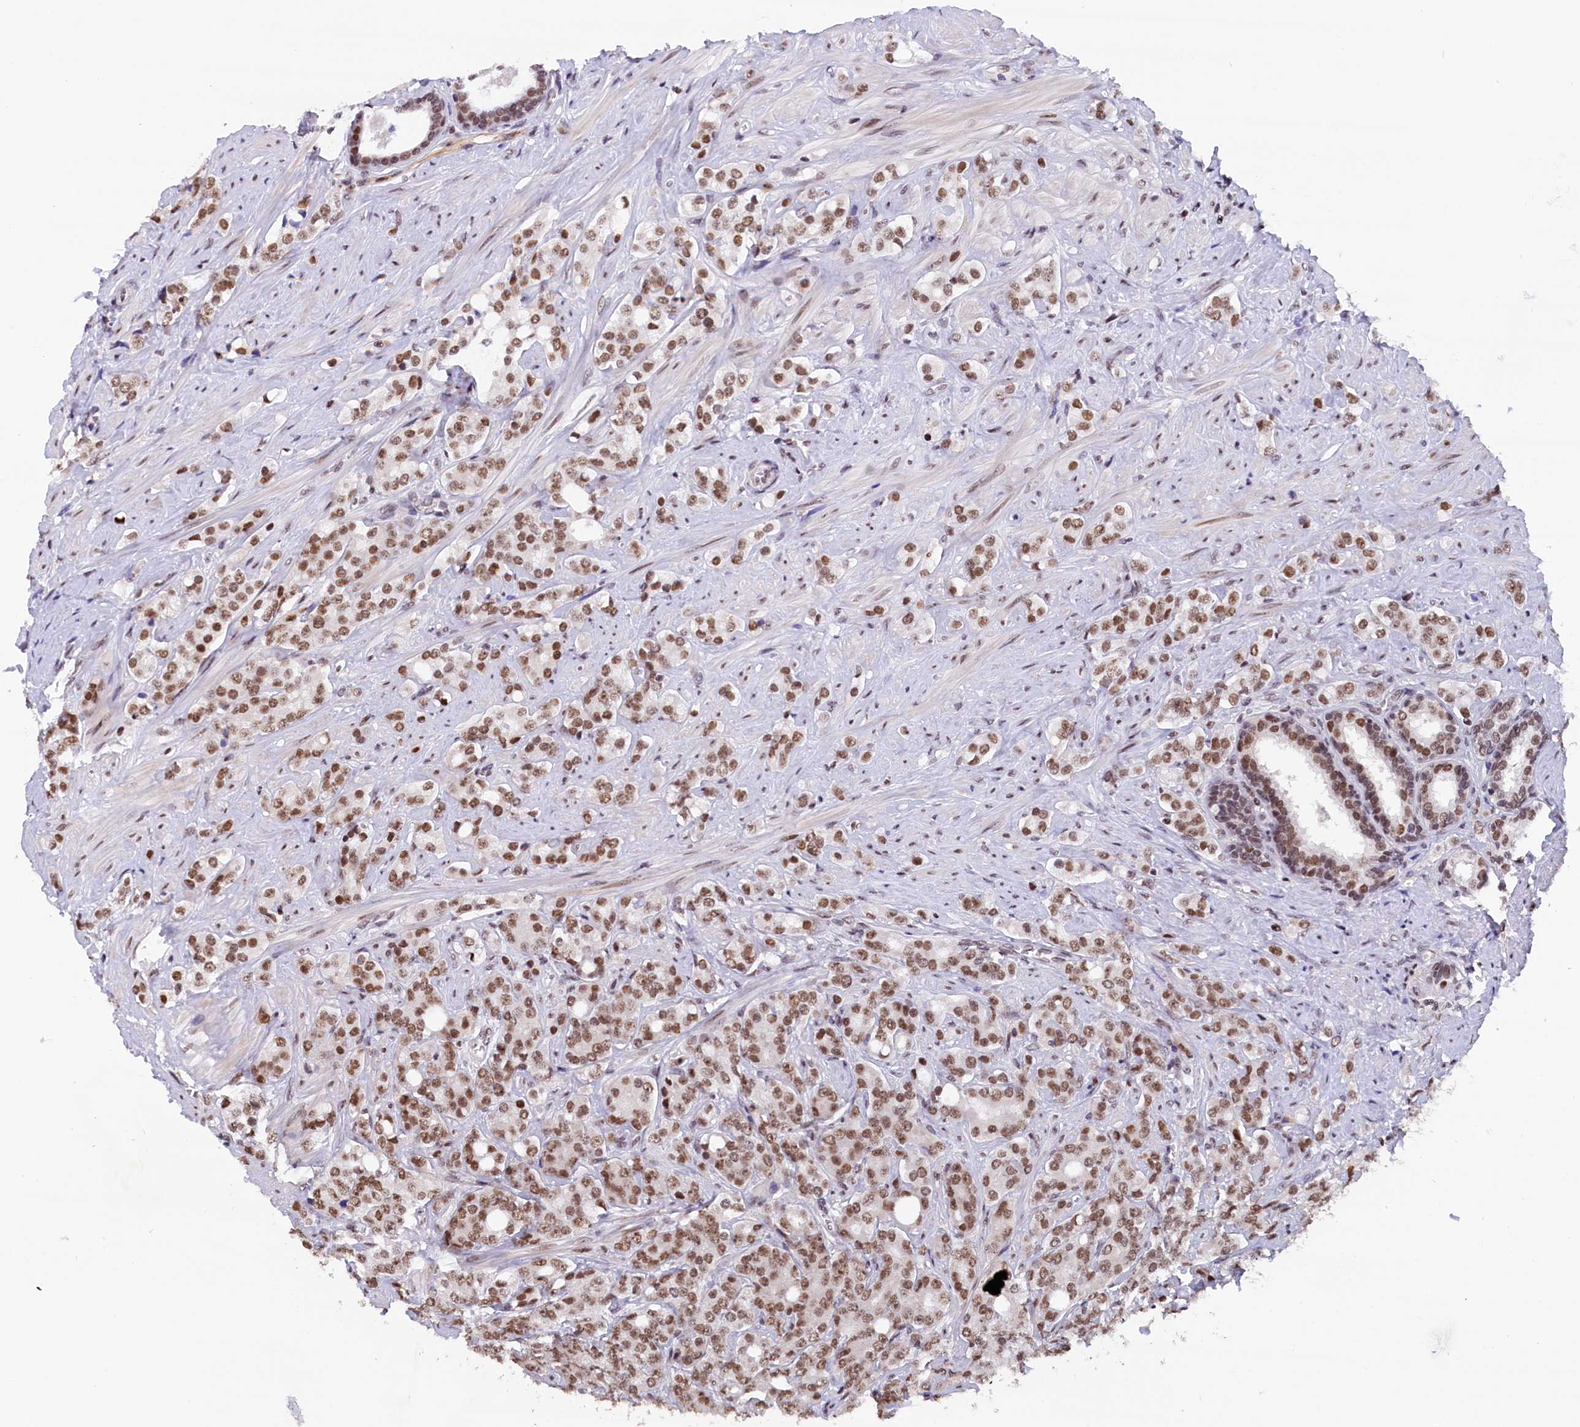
{"staining": {"intensity": "moderate", "quantity": ">75%", "location": "nuclear"}, "tissue": "prostate cancer", "cell_type": "Tumor cells", "image_type": "cancer", "snomed": [{"axis": "morphology", "description": "Adenocarcinoma, High grade"}, {"axis": "topography", "description": "Prostate"}], "caption": "Immunohistochemical staining of human prostate cancer demonstrates medium levels of moderate nuclear protein staining in approximately >75% of tumor cells.", "gene": "CDYL2", "patient": {"sex": "male", "age": 62}}